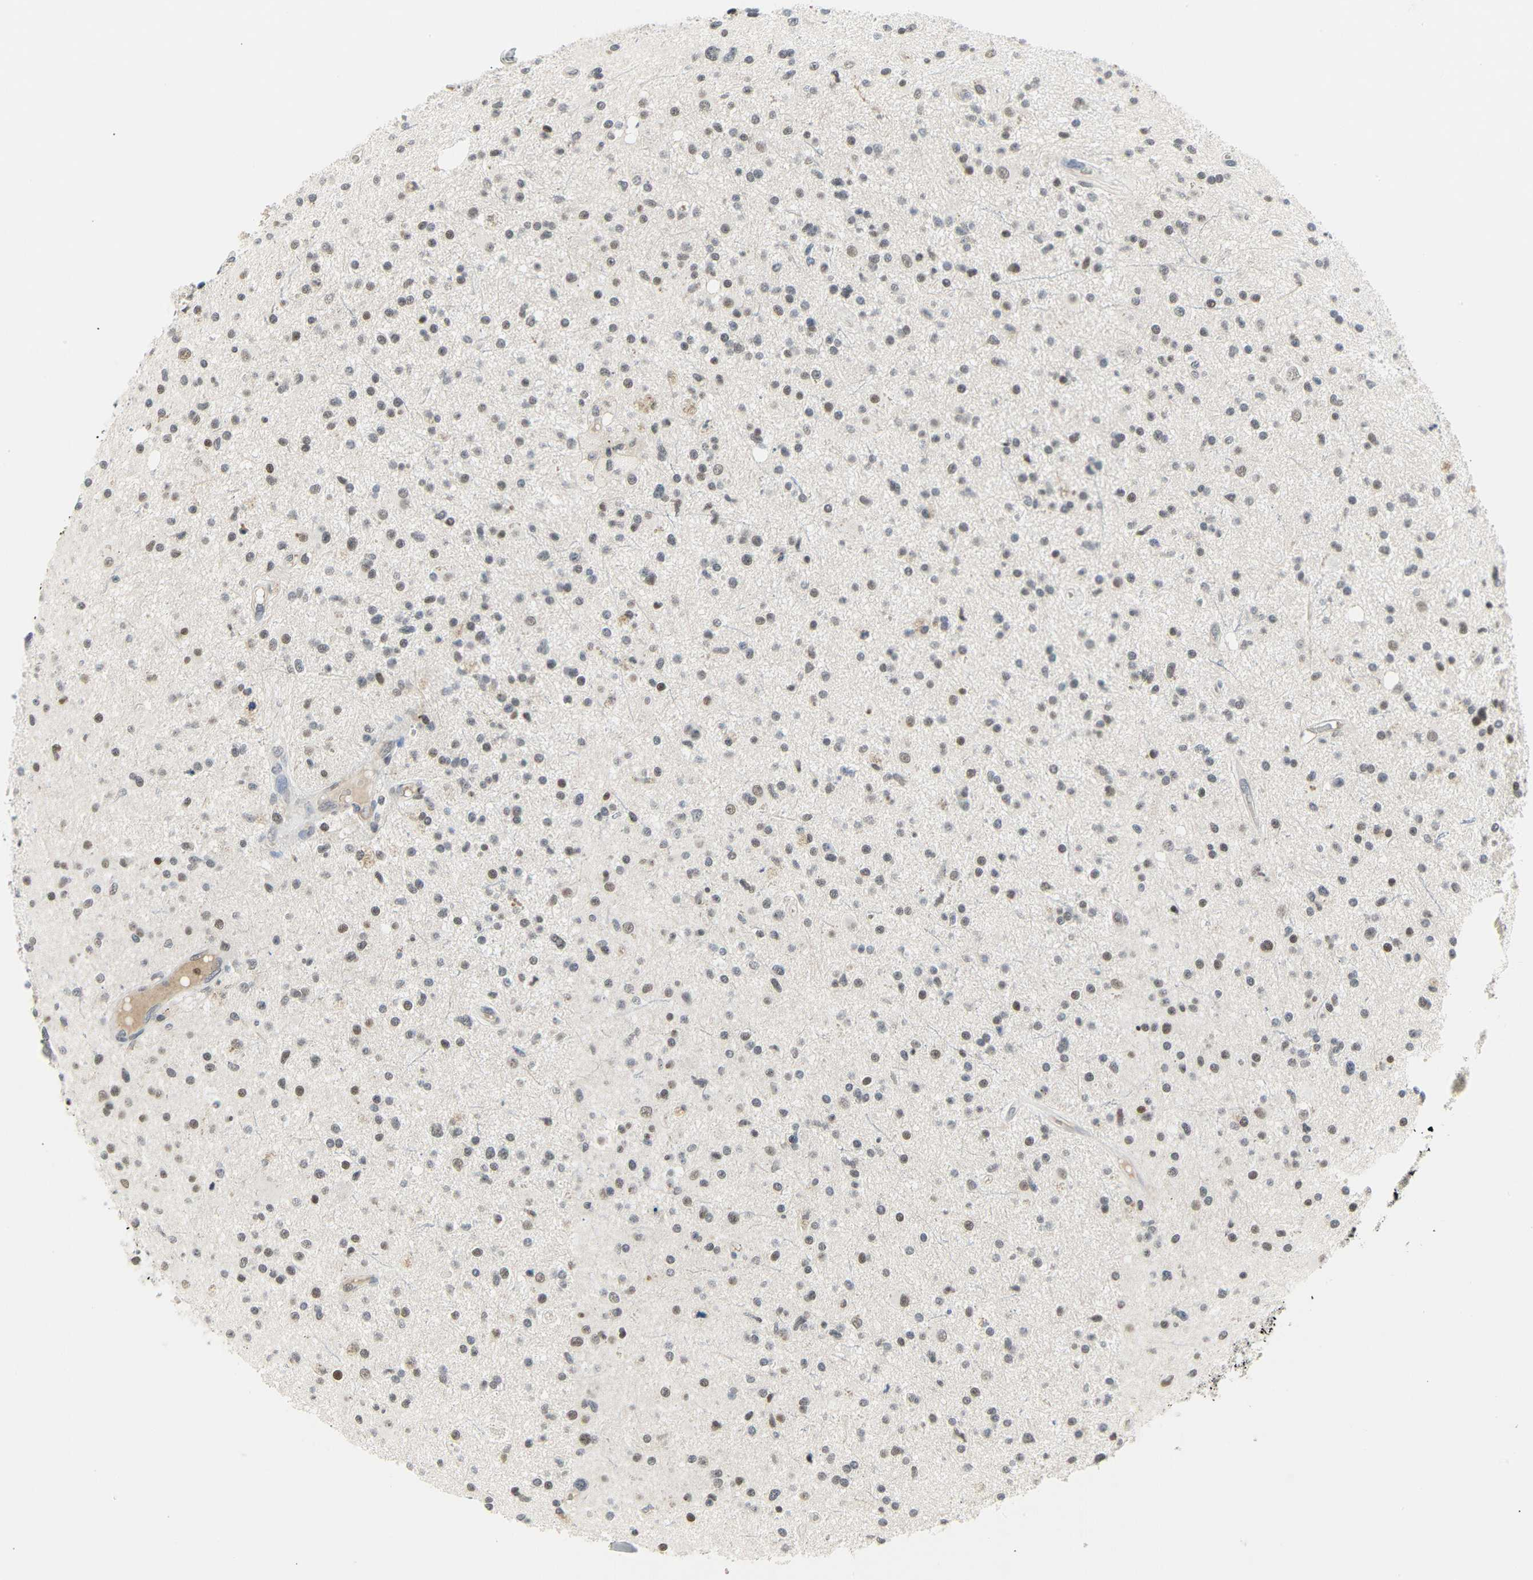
{"staining": {"intensity": "moderate", "quantity": ">75%", "location": "nuclear"}, "tissue": "glioma", "cell_type": "Tumor cells", "image_type": "cancer", "snomed": [{"axis": "morphology", "description": "Glioma, malignant, High grade"}, {"axis": "topography", "description": "Brain"}], "caption": "Glioma stained for a protein (brown) demonstrates moderate nuclear positive expression in approximately >75% of tumor cells.", "gene": "IMPG2", "patient": {"sex": "male", "age": 33}}